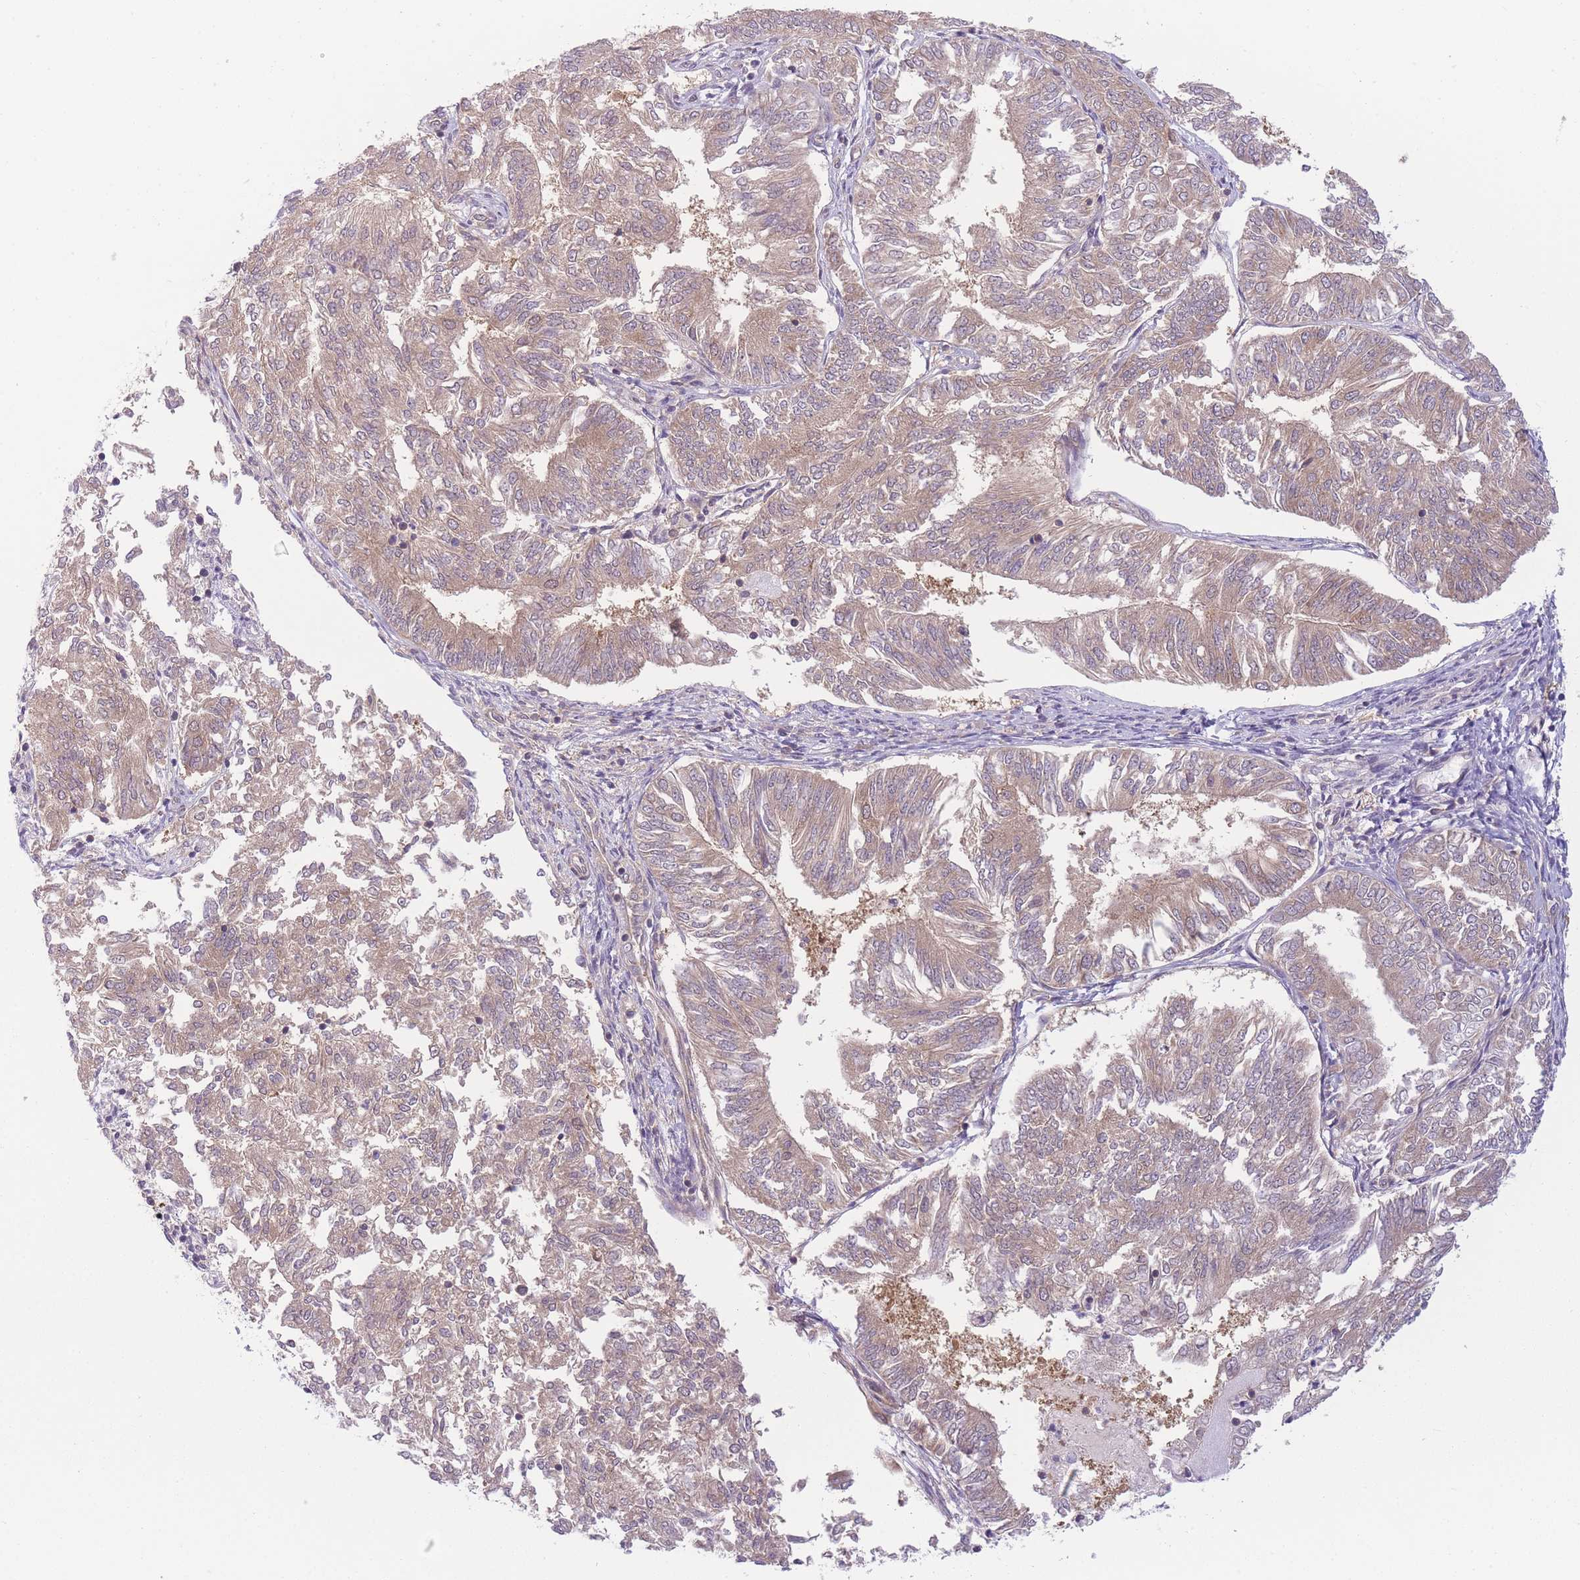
{"staining": {"intensity": "weak", "quantity": ">75%", "location": "cytoplasmic/membranous"}, "tissue": "endometrial cancer", "cell_type": "Tumor cells", "image_type": "cancer", "snomed": [{"axis": "morphology", "description": "Adenocarcinoma, NOS"}, {"axis": "topography", "description": "Endometrium"}], "caption": "Immunohistochemical staining of adenocarcinoma (endometrial) displays low levels of weak cytoplasmic/membranous positivity in about >75% of tumor cells.", "gene": "PFDN6", "patient": {"sex": "female", "age": 58}}